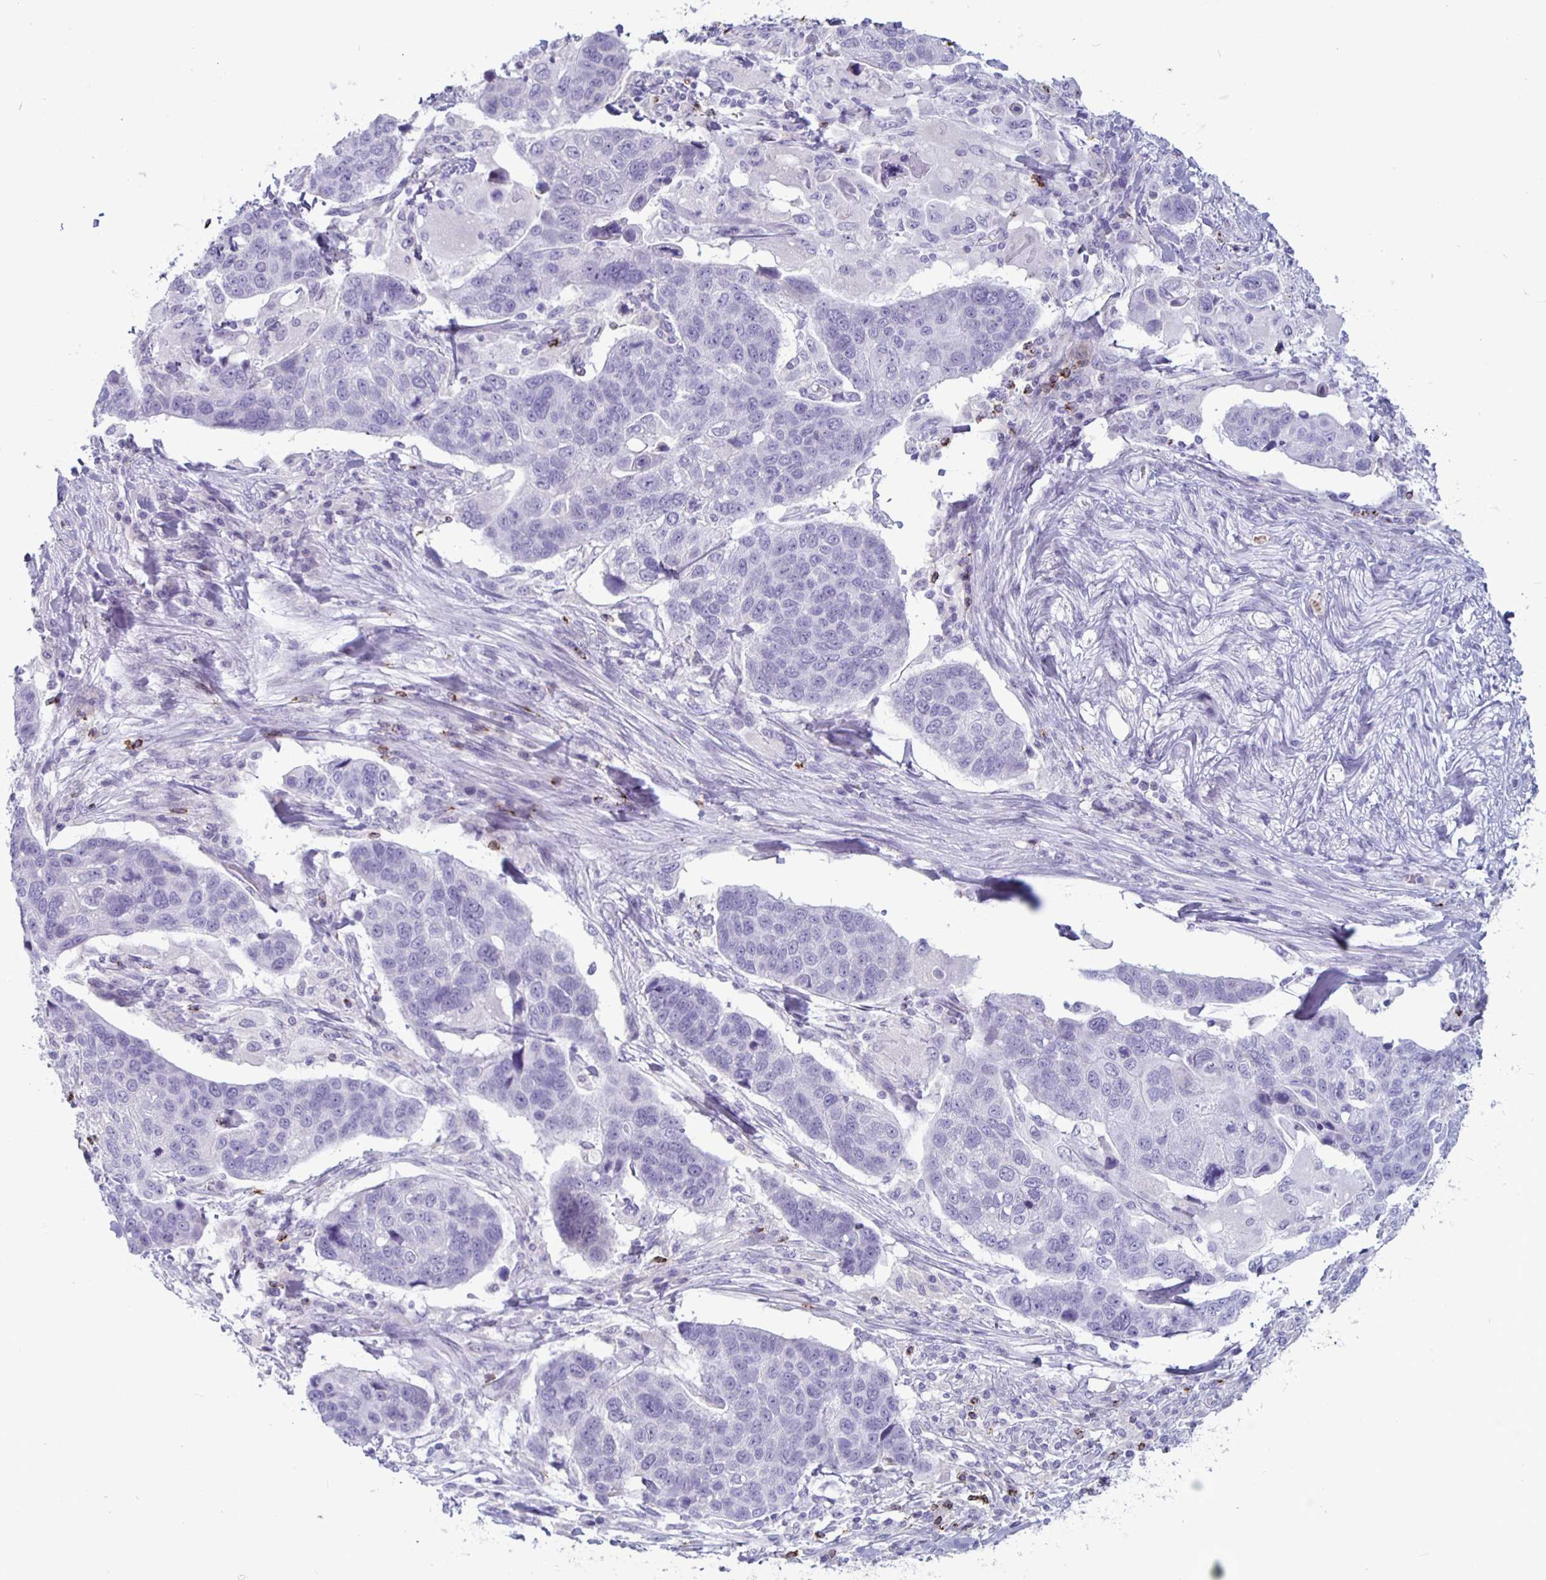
{"staining": {"intensity": "negative", "quantity": "none", "location": "none"}, "tissue": "lung cancer", "cell_type": "Tumor cells", "image_type": "cancer", "snomed": [{"axis": "morphology", "description": "Squamous cell carcinoma, NOS"}, {"axis": "topography", "description": "Lymph node"}, {"axis": "topography", "description": "Lung"}], "caption": "This is an IHC image of squamous cell carcinoma (lung). There is no positivity in tumor cells.", "gene": "GZMK", "patient": {"sex": "male", "age": 61}}